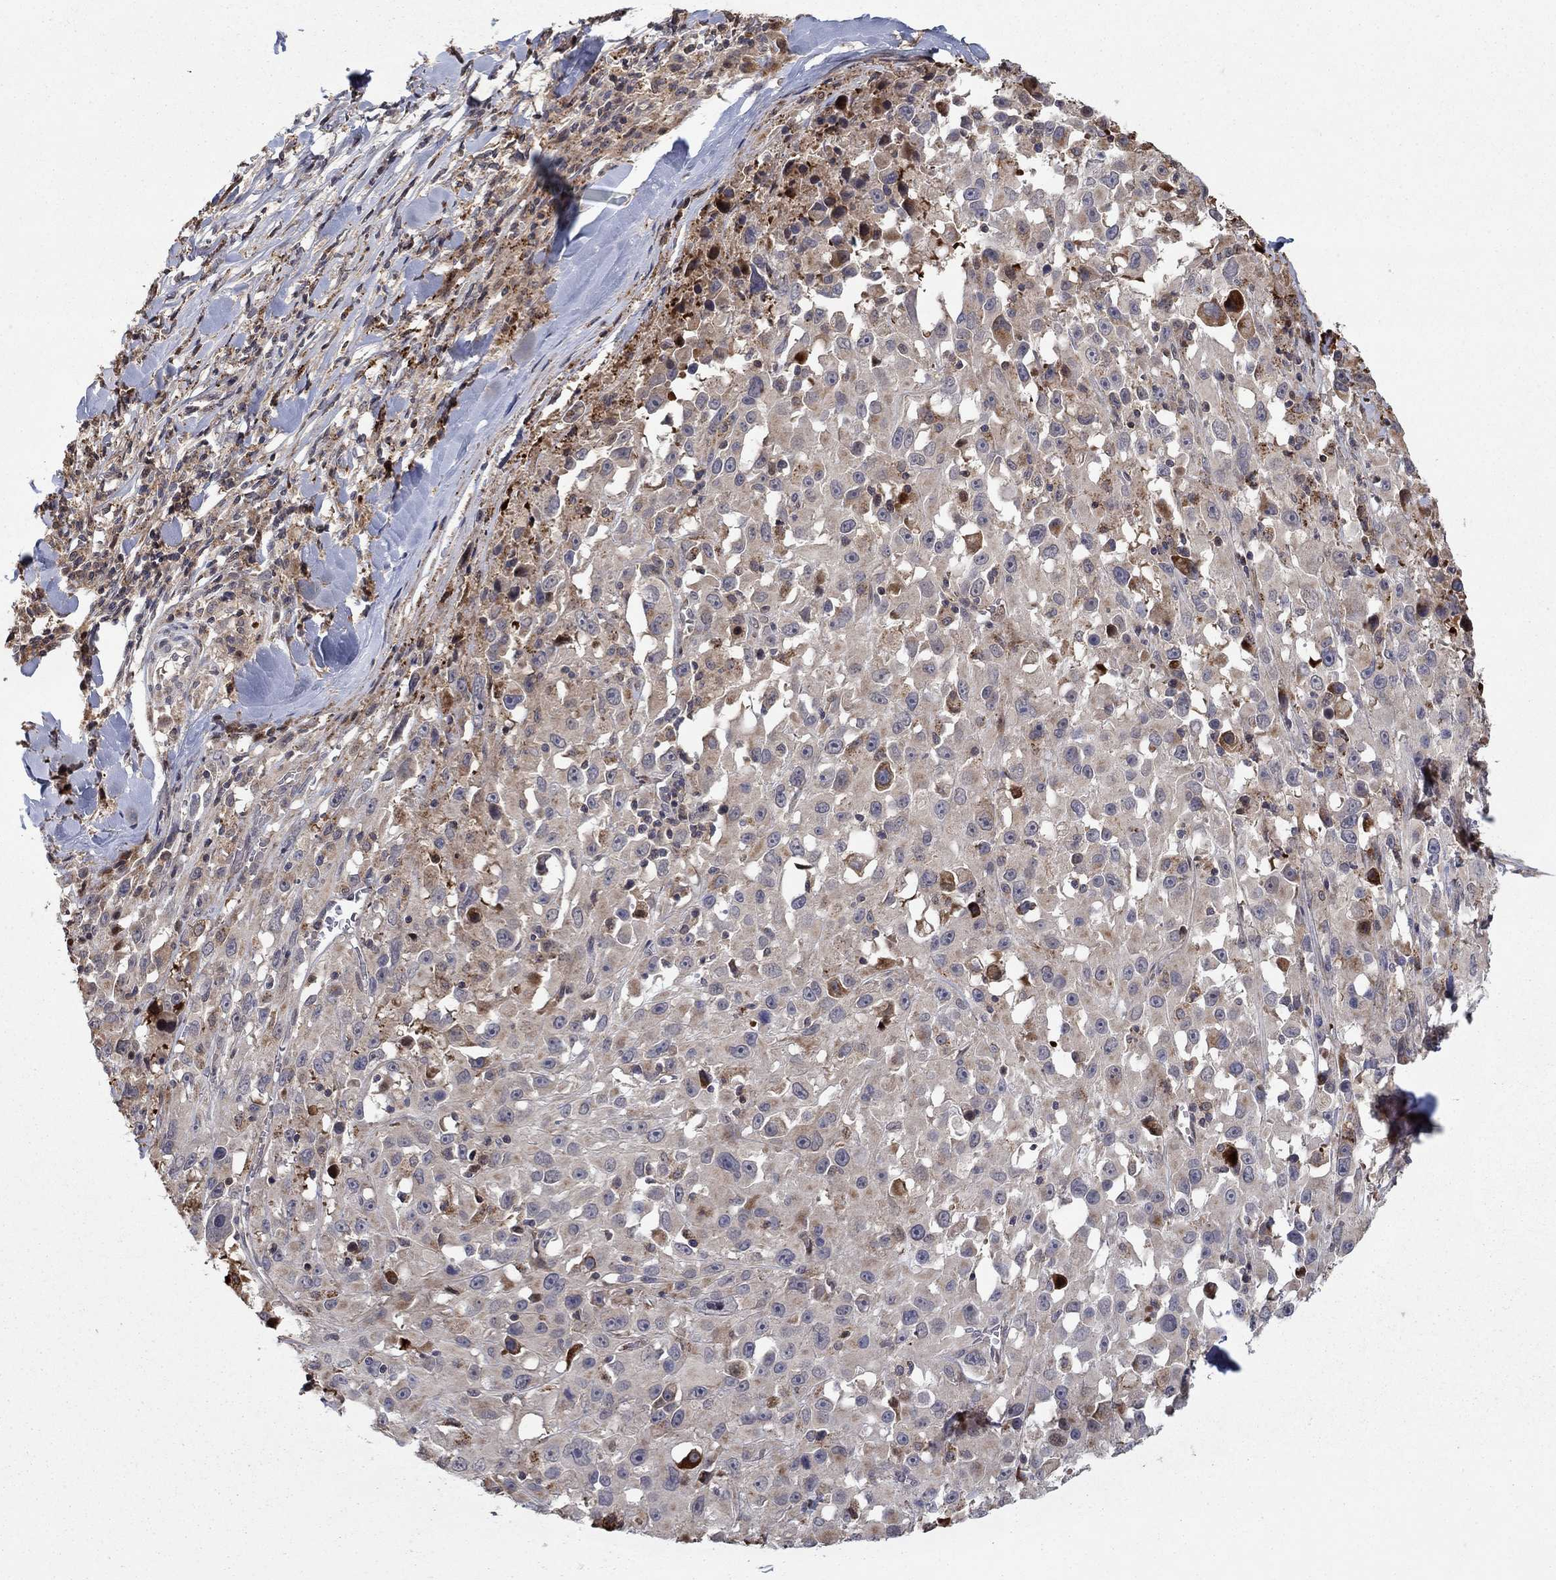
{"staining": {"intensity": "weak", "quantity": "25%-75%", "location": "cytoplasmic/membranous"}, "tissue": "melanoma", "cell_type": "Tumor cells", "image_type": "cancer", "snomed": [{"axis": "morphology", "description": "Malignant melanoma, Metastatic site"}, {"axis": "topography", "description": "Lymph node"}], "caption": "High-magnification brightfield microscopy of malignant melanoma (metastatic site) stained with DAB (3,3'-diaminobenzidine) (brown) and counterstained with hematoxylin (blue). tumor cells exhibit weak cytoplasmic/membranous expression is present in about25%-75% of cells. (DAB = brown stain, brightfield microscopy at high magnification).", "gene": "LPCAT4", "patient": {"sex": "male", "age": 50}}